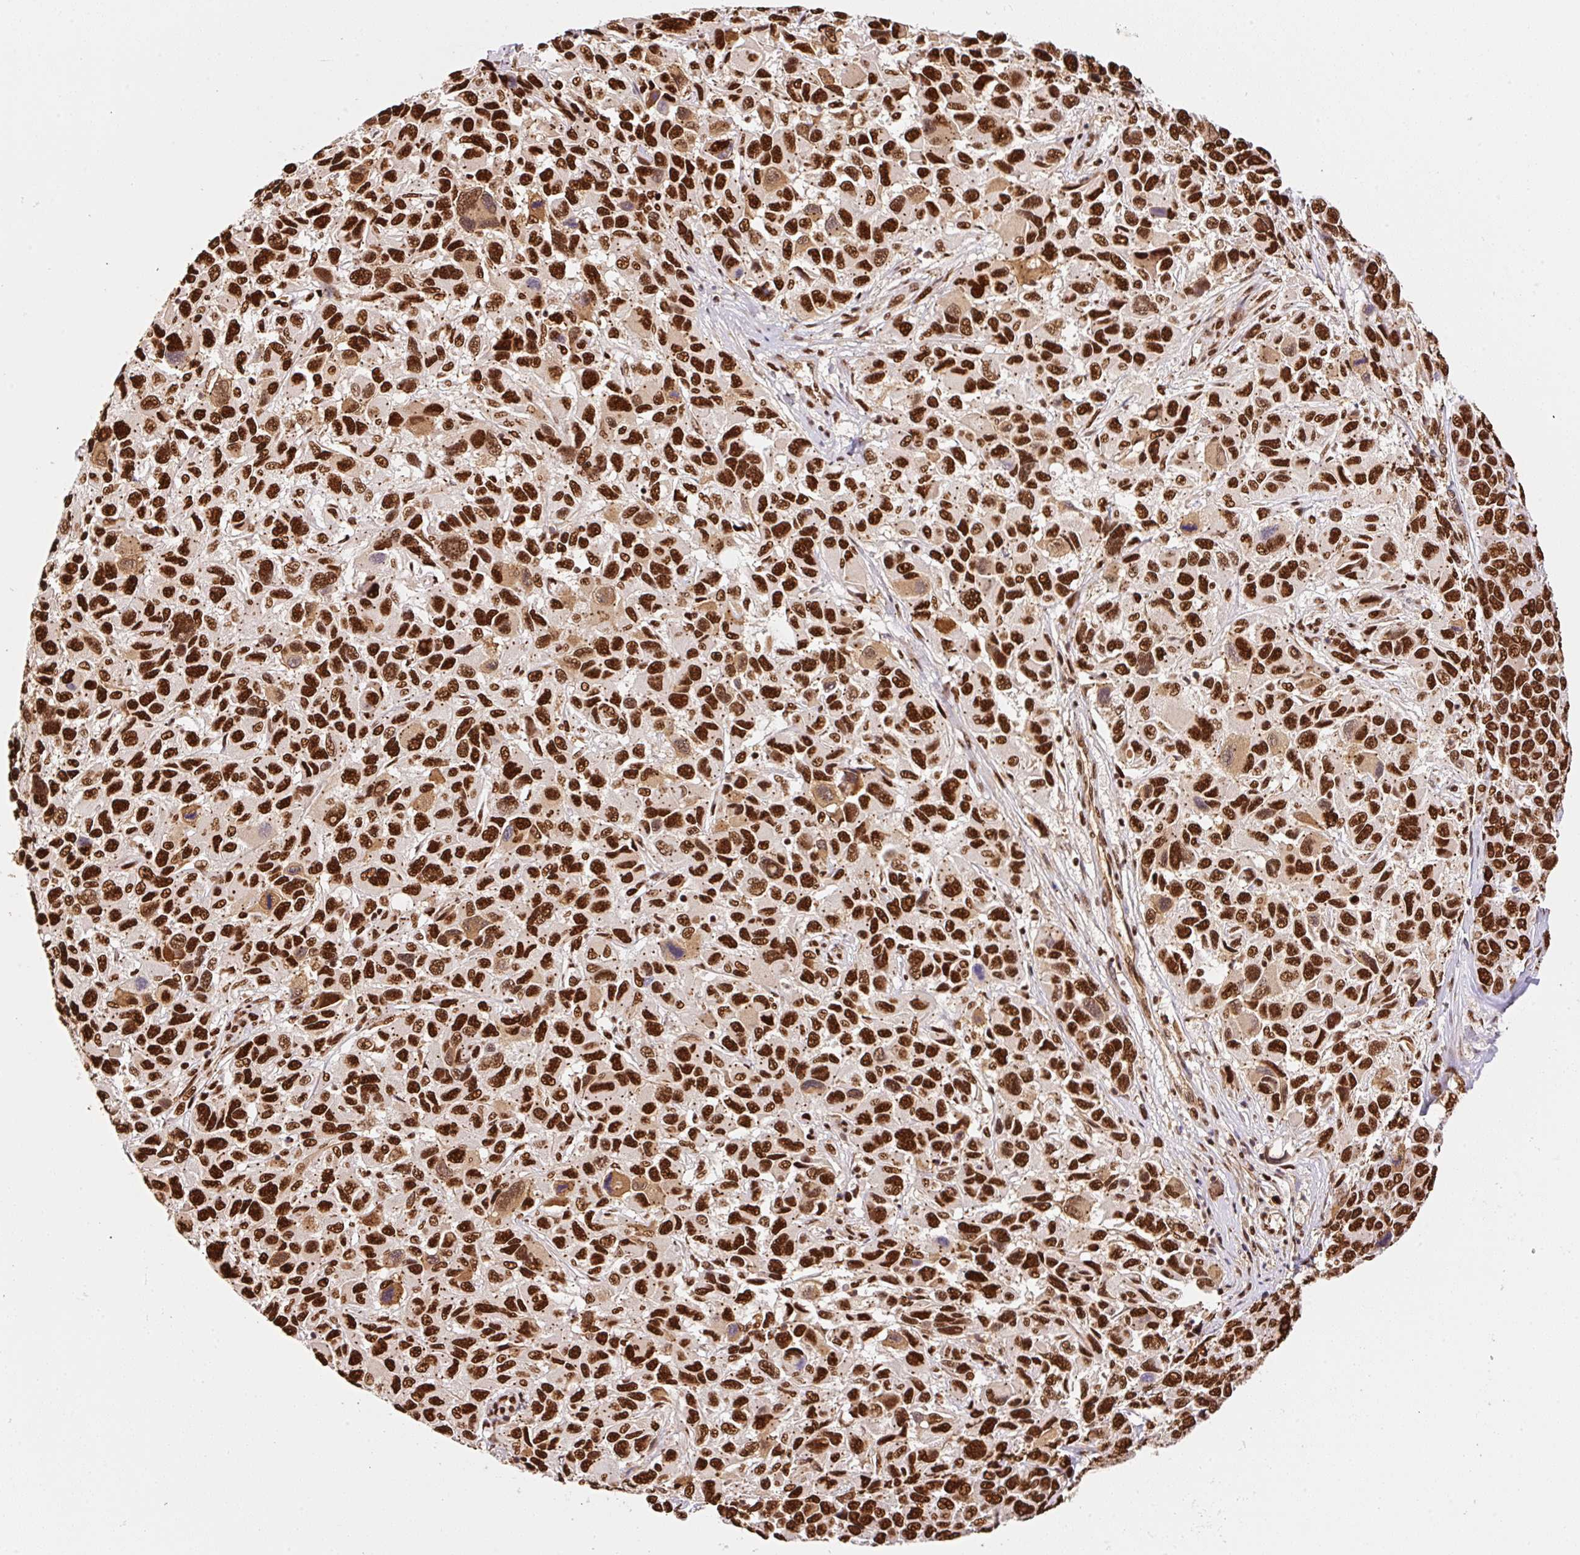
{"staining": {"intensity": "strong", "quantity": ">75%", "location": "nuclear"}, "tissue": "melanoma", "cell_type": "Tumor cells", "image_type": "cancer", "snomed": [{"axis": "morphology", "description": "Malignant melanoma, NOS"}, {"axis": "topography", "description": "Skin"}], "caption": "The image exhibits immunohistochemical staining of melanoma. There is strong nuclear staining is identified in approximately >75% of tumor cells.", "gene": "GPR139", "patient": {"sex": "male", "age": 53}}